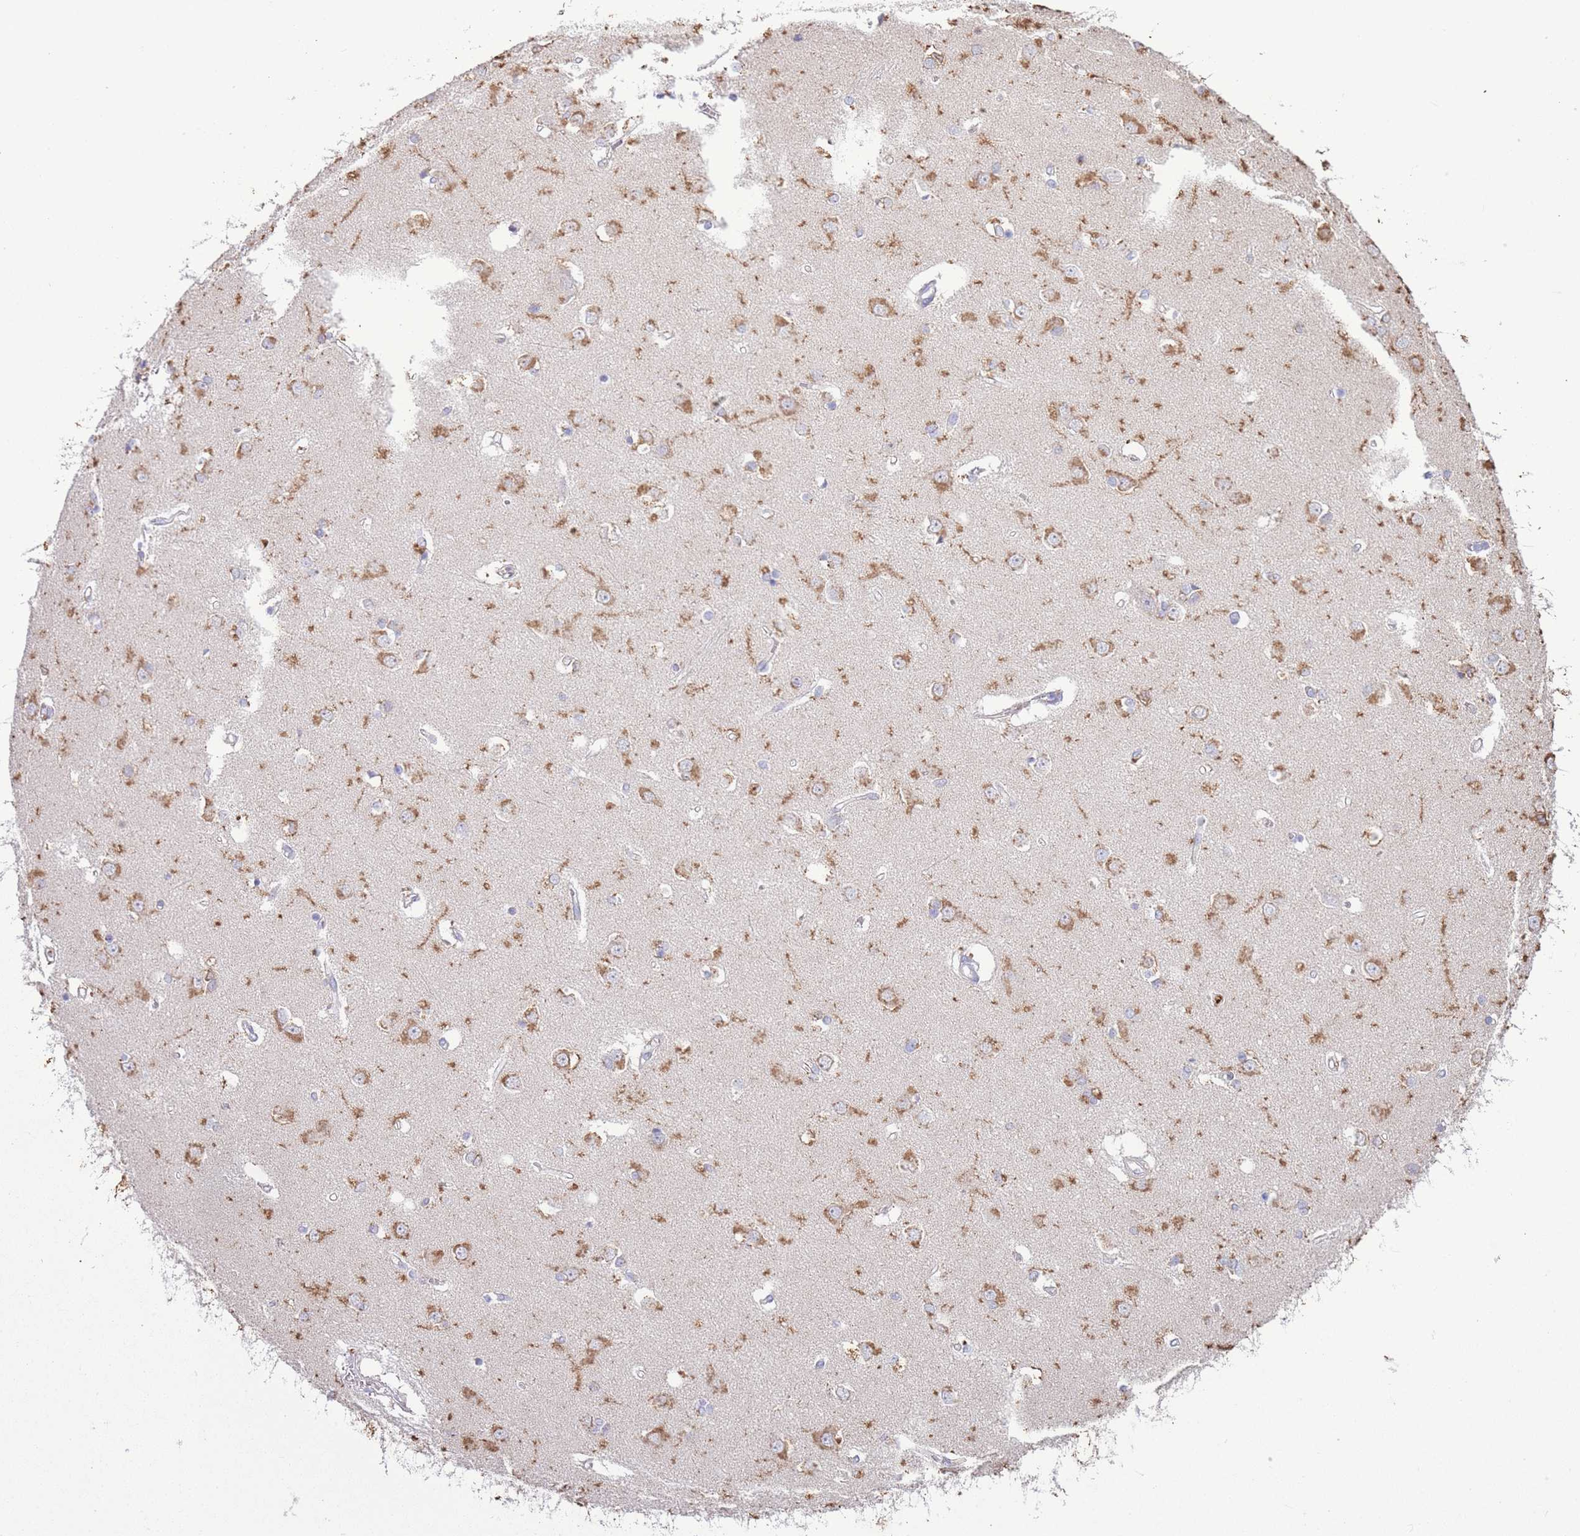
{"staining": {"intensity": "negative", "quantity": "none", "location": "none"}, "tissue": "caudate", "cell_type": "Glial cells", "image_type": "normal", "snomed": [{"axis": "morphology", "description": "Normal tissue, NOS"}, {"axis": "topography", "description": "Lateral ventricle wall"}], "caption": "Glial cells show no significant protein expression in unremarkable caudate.", "gene": "CENPM", "patient": {"sex": "male", "age": 37}}